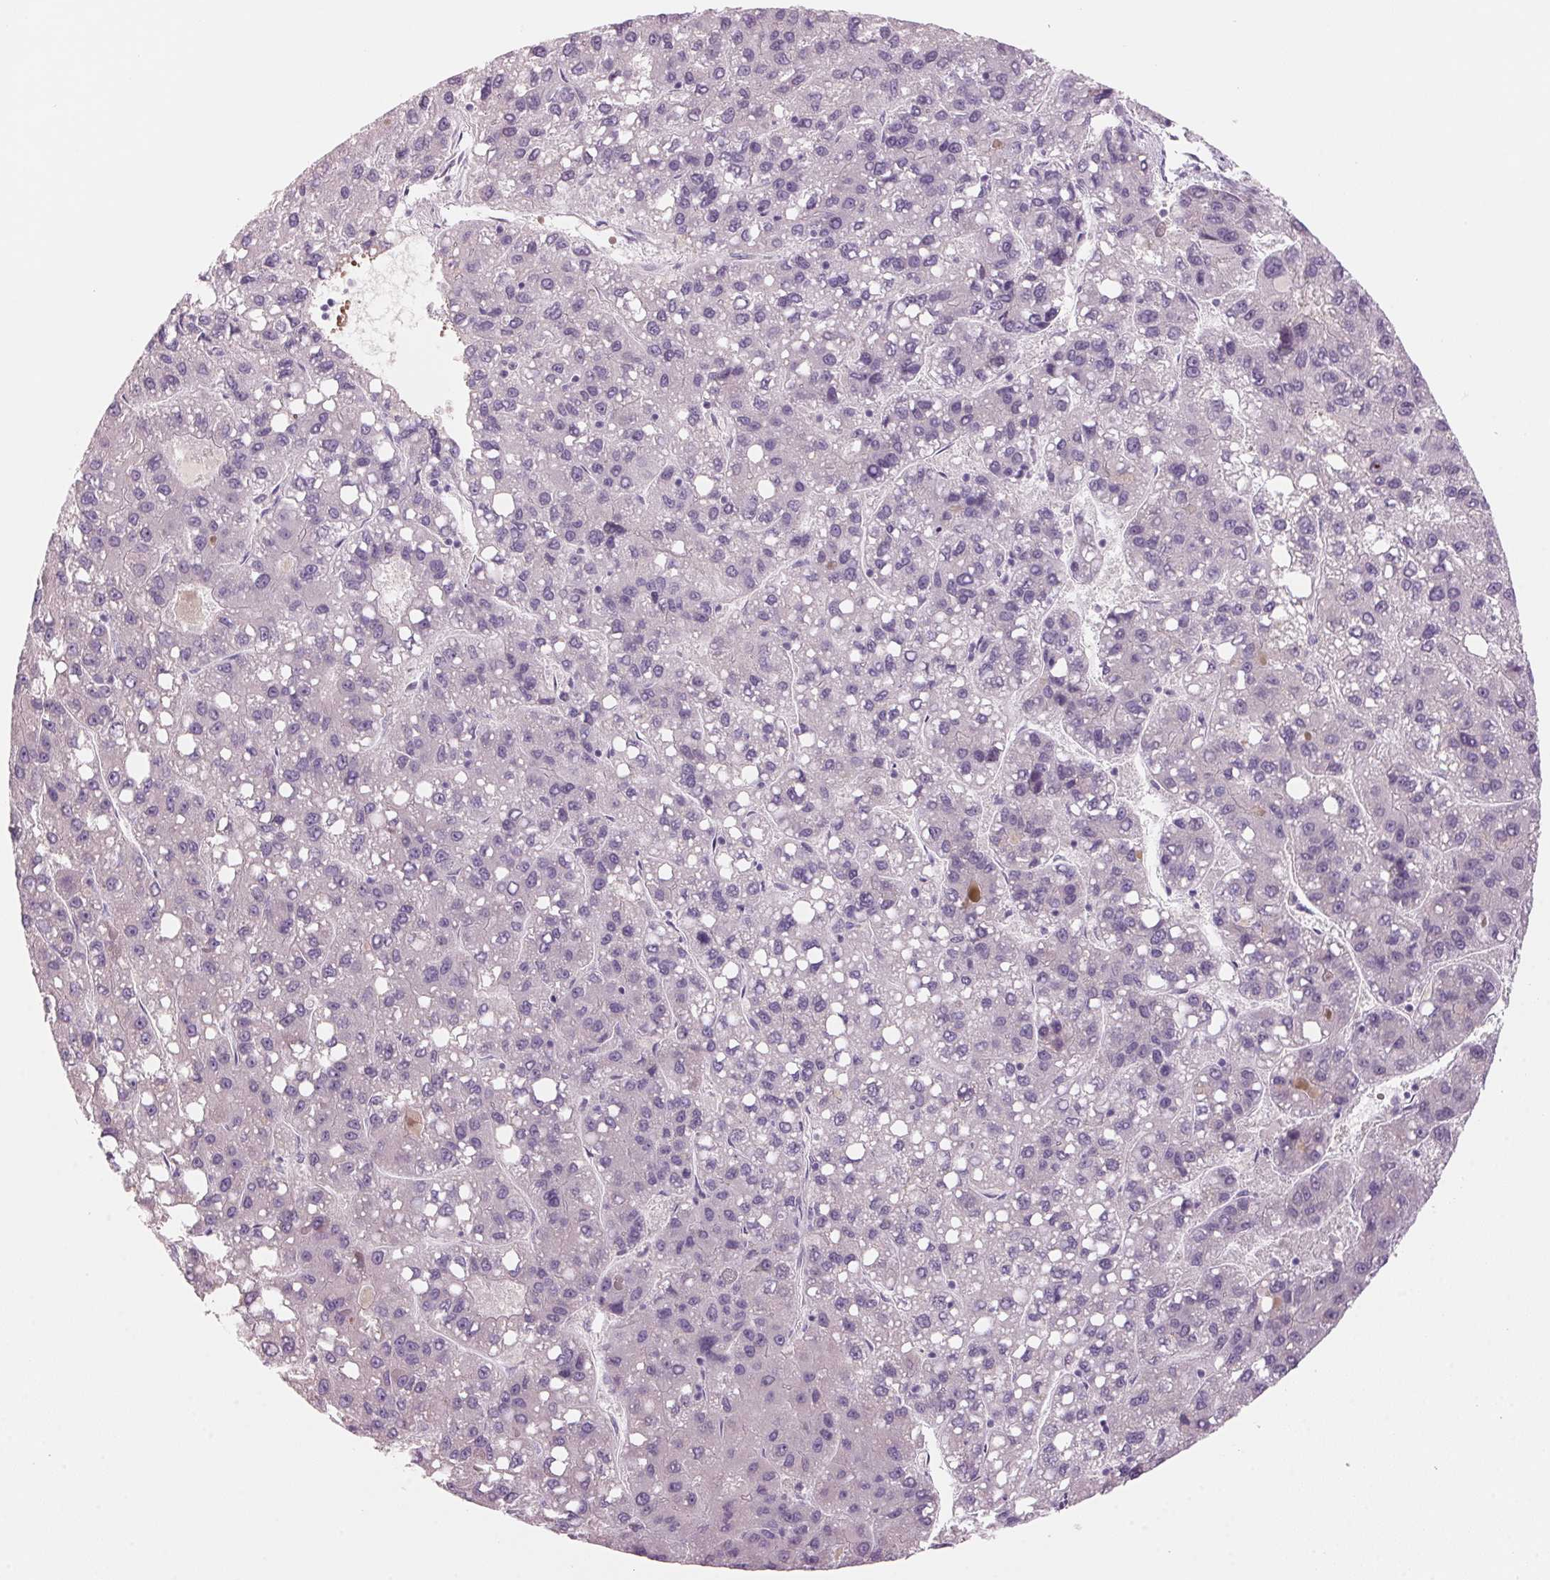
{"staining": {"intensity": "negative", "quantity": "none", "location": "none"}, "tissue": "liver cancer", "cell_type": "Tumor cells", "image_type": "cancer", "snomed": [{"axis": "morphology", "description": "Carcinoma, Hepatocellular, NOS"}, {"axis": "topography", "description": "Liver"}], "caption": "The IHC micrograph has no significant staining in tumor cells of liver cancer (hepatocellular carcinoma) tissue.", "gene": "ADAM20", "patient": {"sex": "female", "age": 82}}